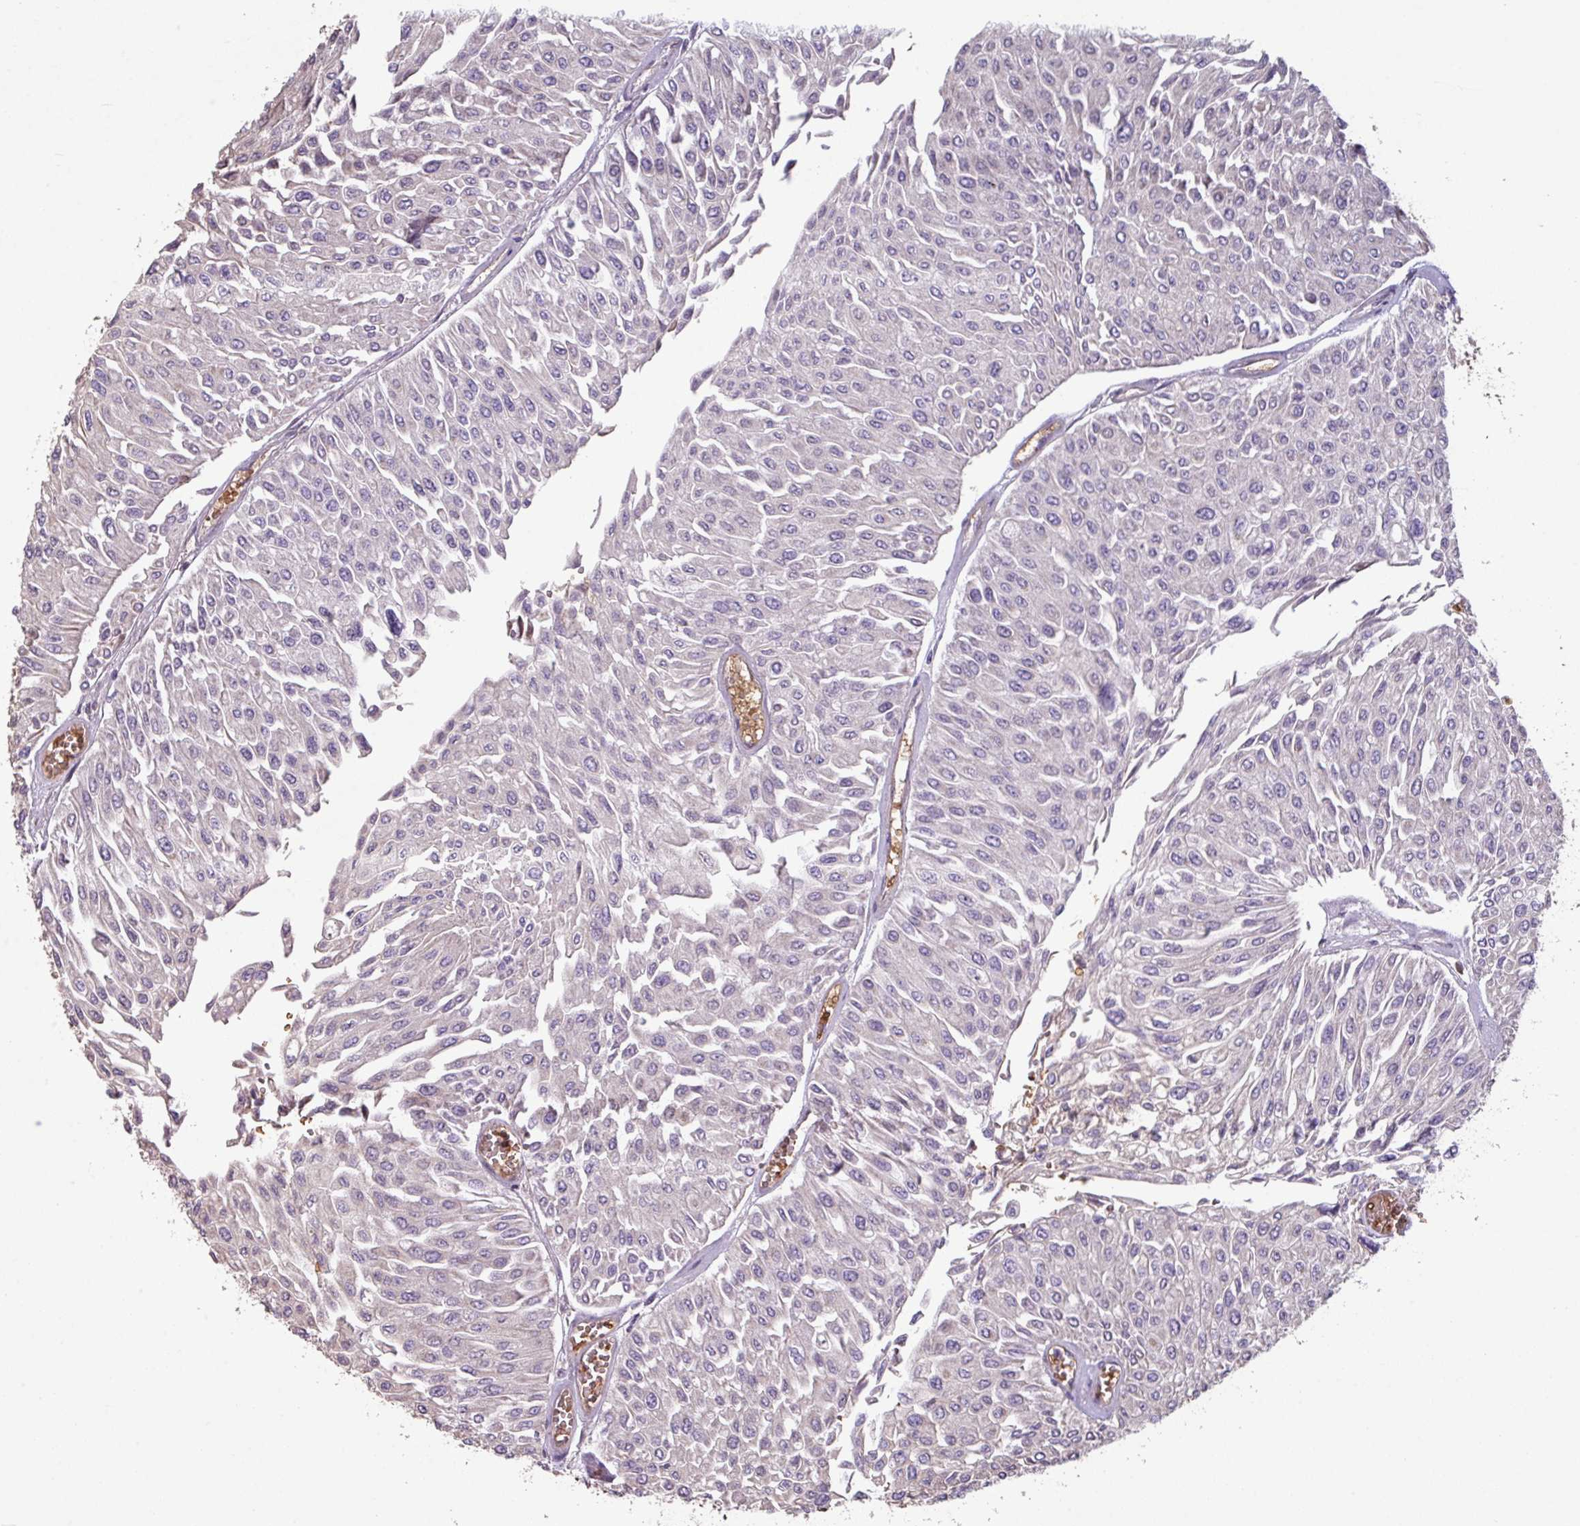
{"staining": {"intensity": "negative", "quantity": "none", "location": "none"}, "tissue": "urothelial cancer", "cell_type": "Tumor cells", "image_type": "cancer", "snomed": [{"axis": "morphology", "description": "Urothelial carcinoma, Low grade"}, {"axis": "topography", "description": "Urinary bladder"}], "caption": "This micrograph is of low-grade urothelial carcinoma stained with IHC to label a protein in brown with the nuclei are counter-stained blue. There is no positivity in tumor cells. (IHC, brightfield microscopy, high magnification).", "gene": "NHSL2", "patient": {"sex": "male", "age": 67}}